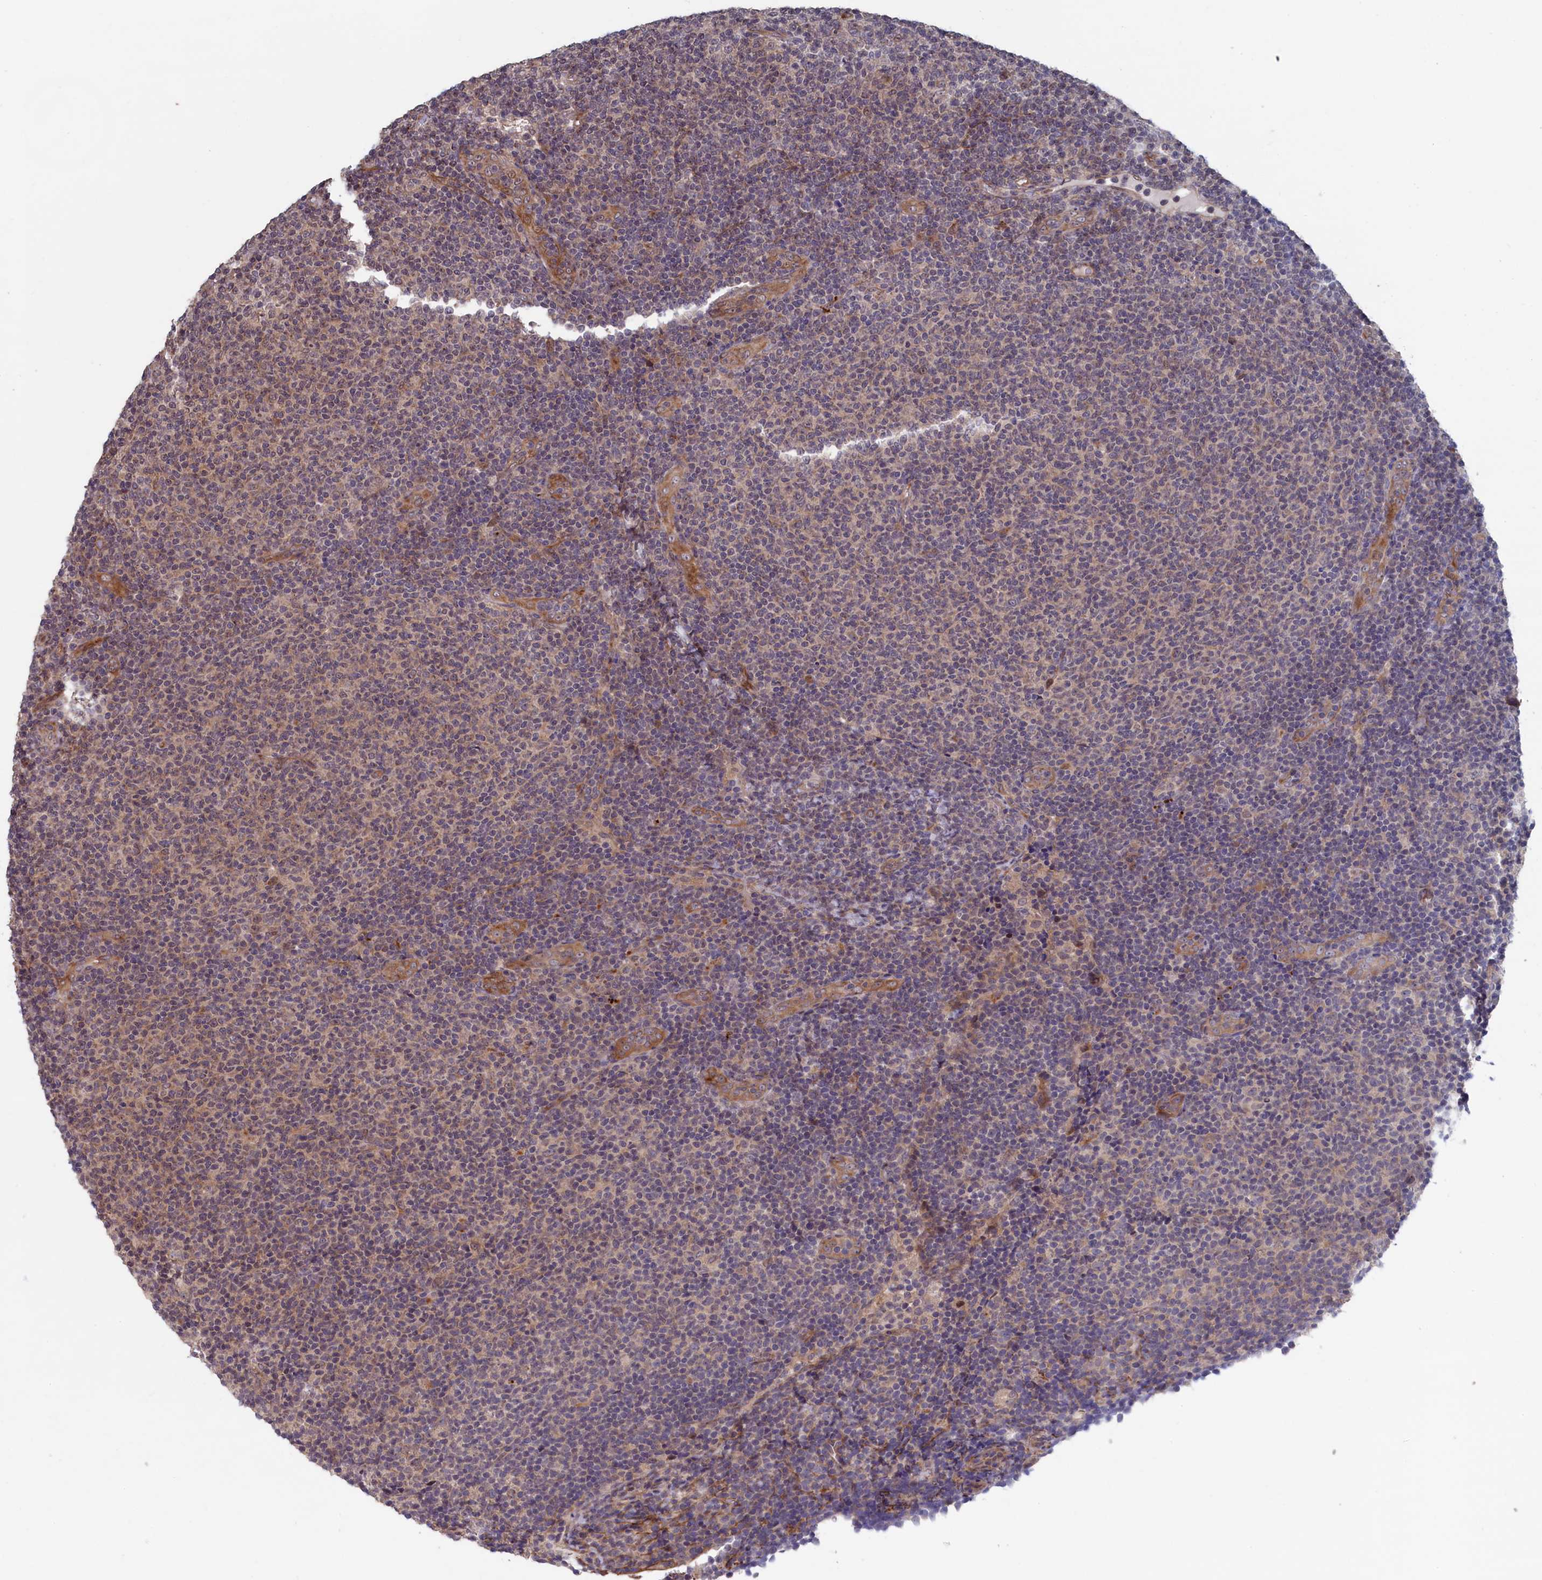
{"staining": {"intensity": "negative", "quantity": "none", "location": "none"}, "tissue": "lymphoma", "cell_type": "Tumor cells", "image_type": "cancer", "snomed": [{"axis": "morphology", "description": "Malignant lymphoma, non-Hodgkin's type, Low grade"}, {"axis": "topography", "description": "Lymph node"}], "caption": "There is no significant expression in tumor cells of low-grade malignant lymphoma, non-Hodgkin's type. (Immunohistochemistry, brightfield microscopy, high magnification).", "gene": "LSG1", "patient": {"sex": "male", "age": 66}}